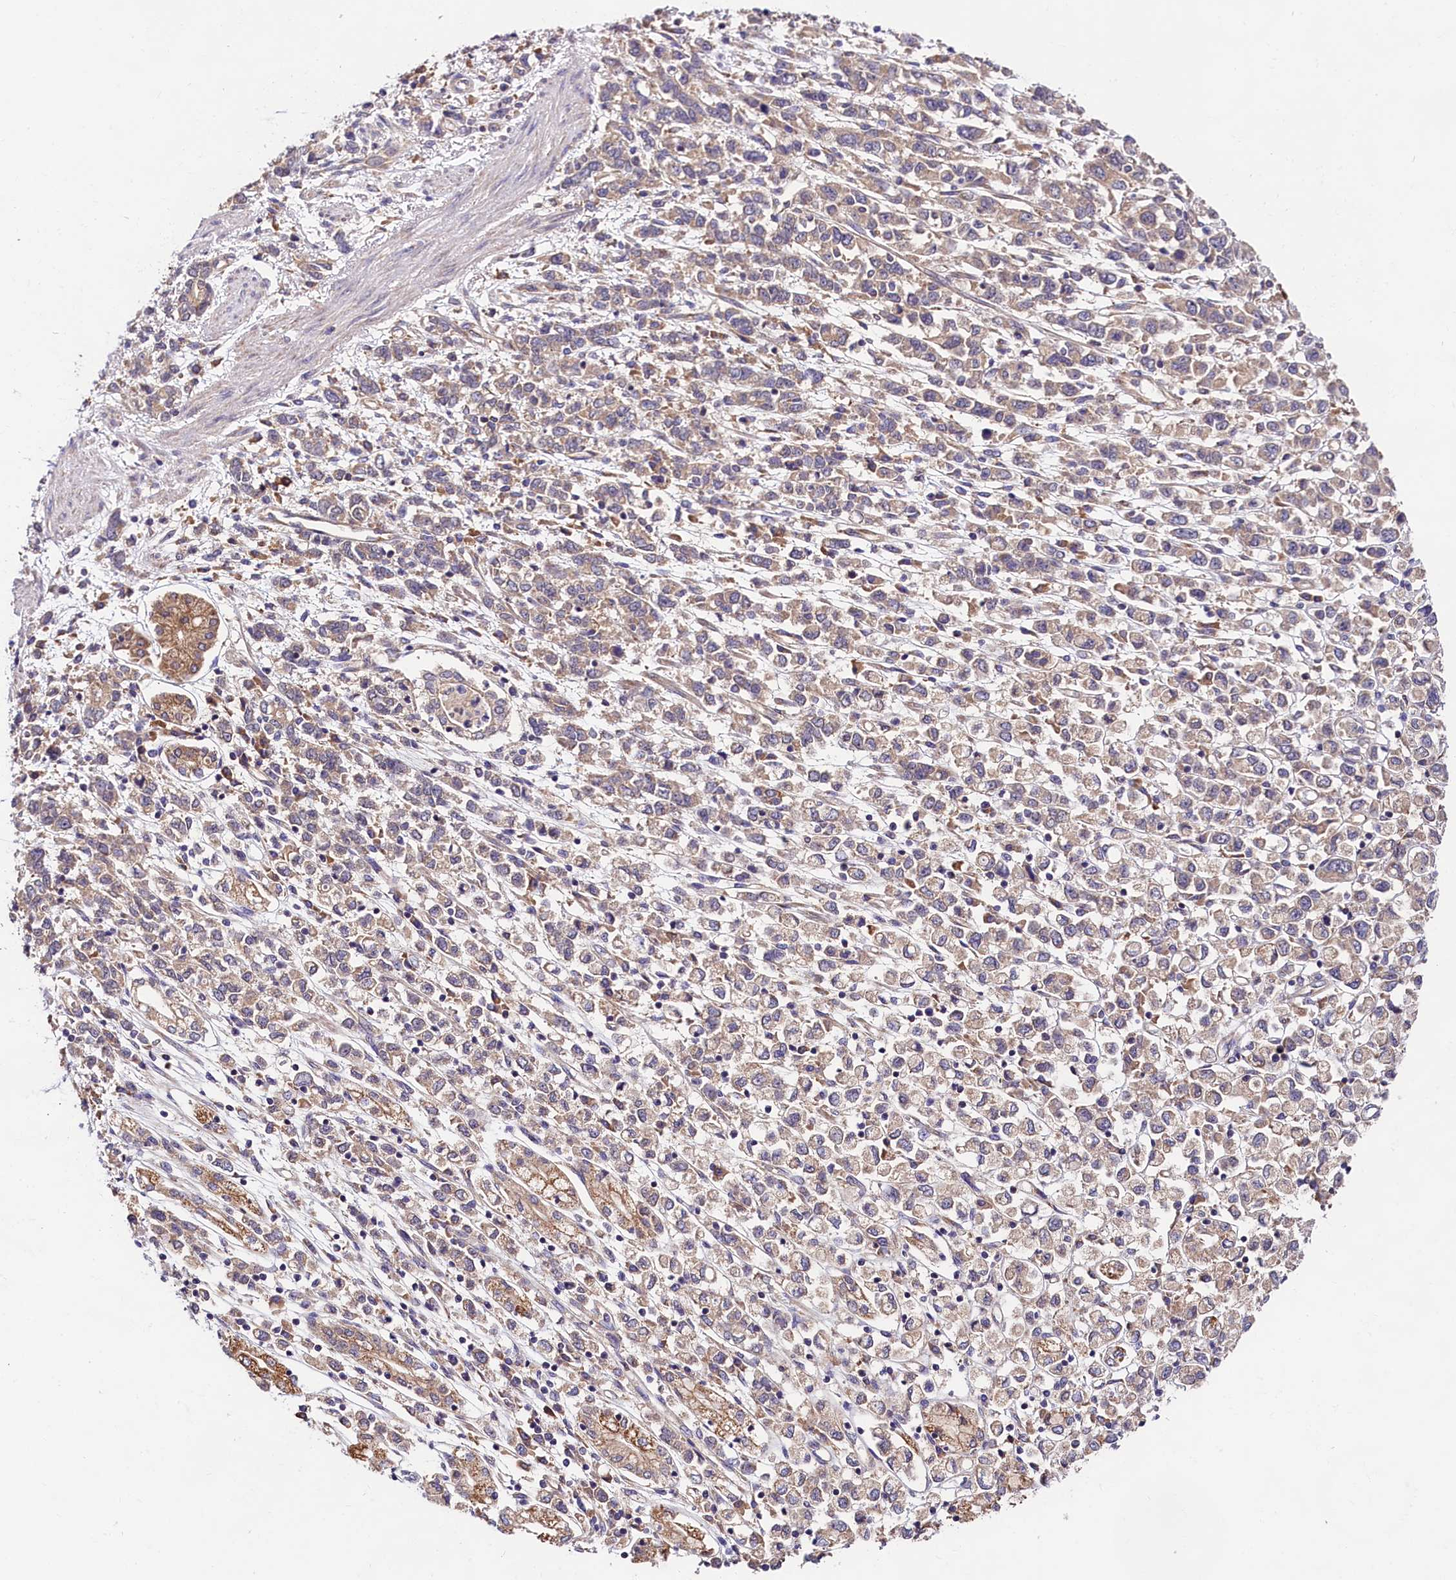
{"staining": {"intensity": "weak", "quantity": "25%-75%", "location": "cytoplasmic/membranous"}, "tissue": "stomach cancer", "cell_type": "Tumor cells", "image_type": "cancer", "snomed": [{"axis": "morphology", "description": "Adenocarcinoma, NOS"}, {"axis": "topography", "description": "Stomach"}], "caption": "A brown stain labels weak cytoplasmic/membranous positivity of a protein in human adenocarcinoma (stomach) tumor cells. (IHC, brightfield microscopy, high magnification).", "gene": "SPG11", "patient": {"sex": "female", "age": 76}}